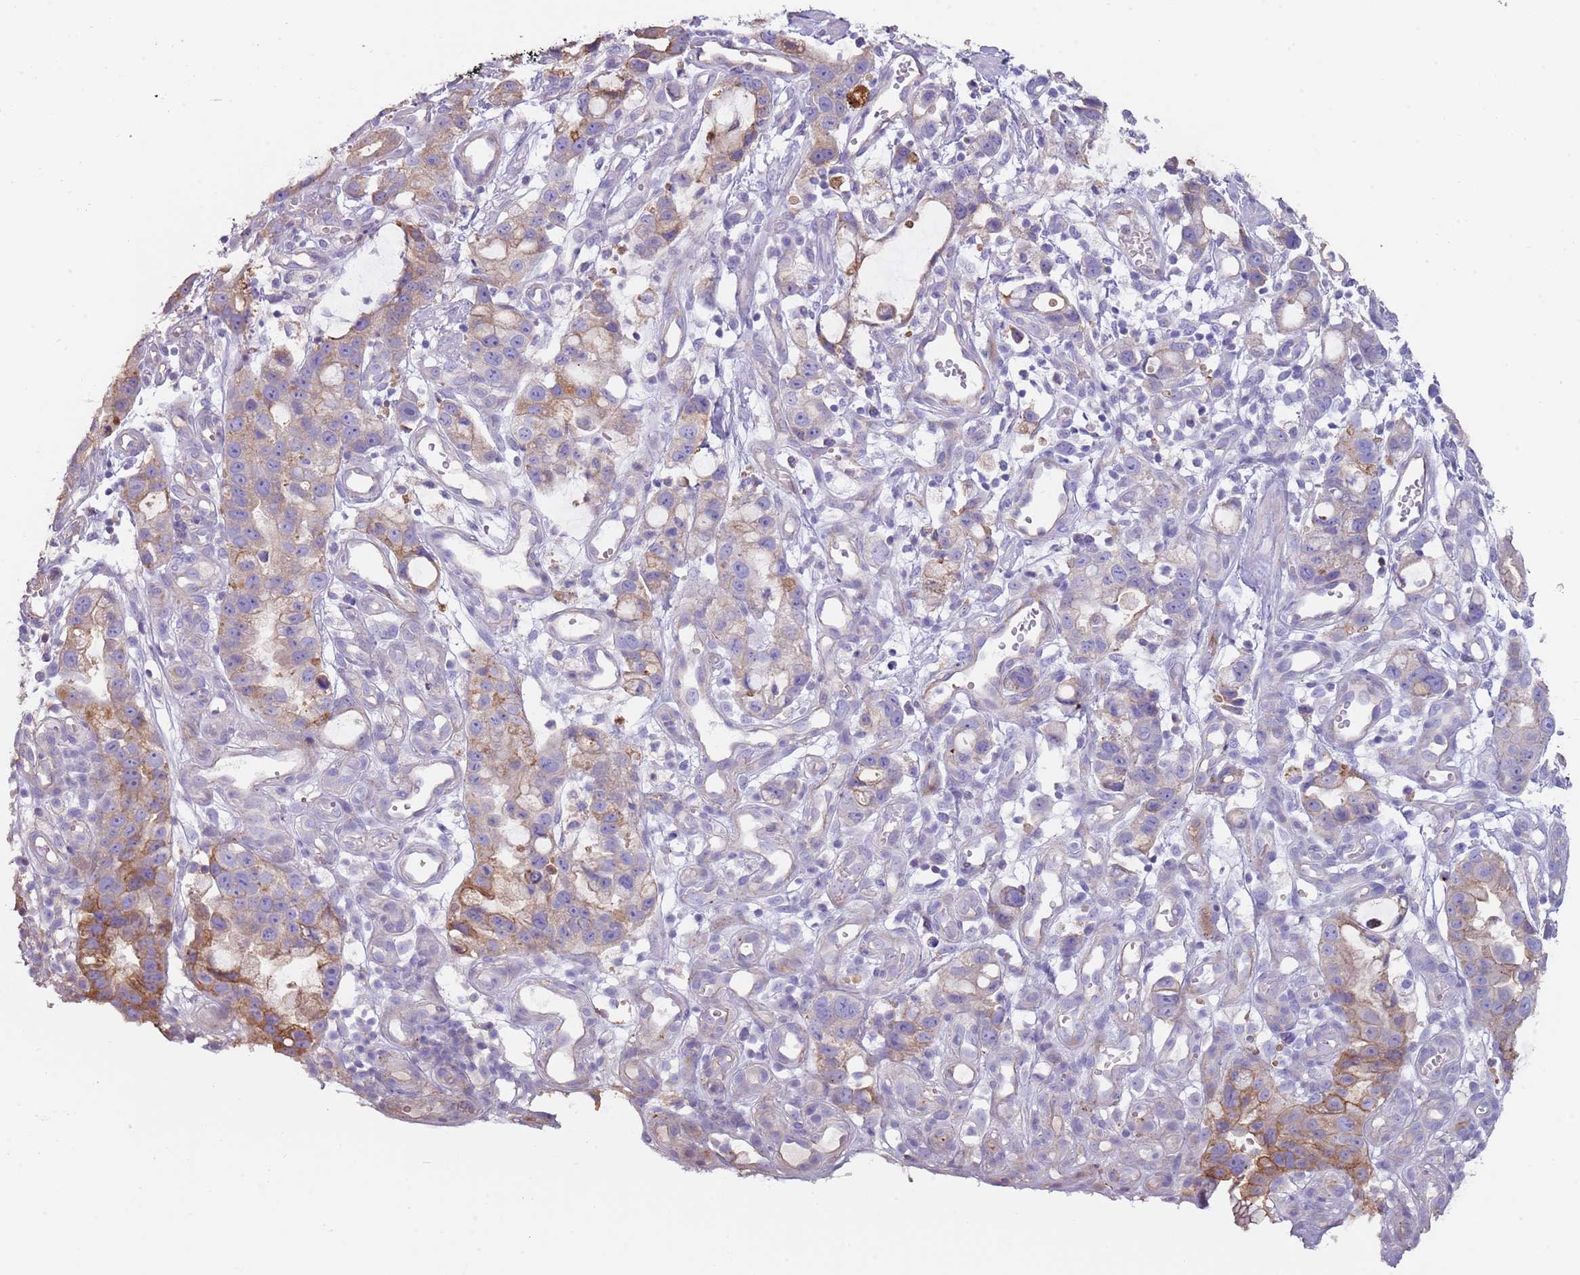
{"staining": {"intensity": "moderate", "quantity": "<25%", "location": "cytoplasmic/membranous"}, "tissue": "stomach cancer", "cell_type": "Tumor cells", "image_type": "cancer", "snomed": [{"axis": "morphology", "description": "Adenocarcinoma, NOS"}, {"axis": "topography", "description": "Stomach"}], "caption": "High-magnification brightfield microscopy of stomach cancer stained with DAB (brown) and counterstained with hematoxylin (blue). tumor cells exhibit moderate cytoplasmic/membranous positivity is seen in approximately<25% of cells. (DAB IHC with brightfield microscopy, high magnification).", "gene": "NBPF3", "patient": {"sex": "male", "age": 55}}